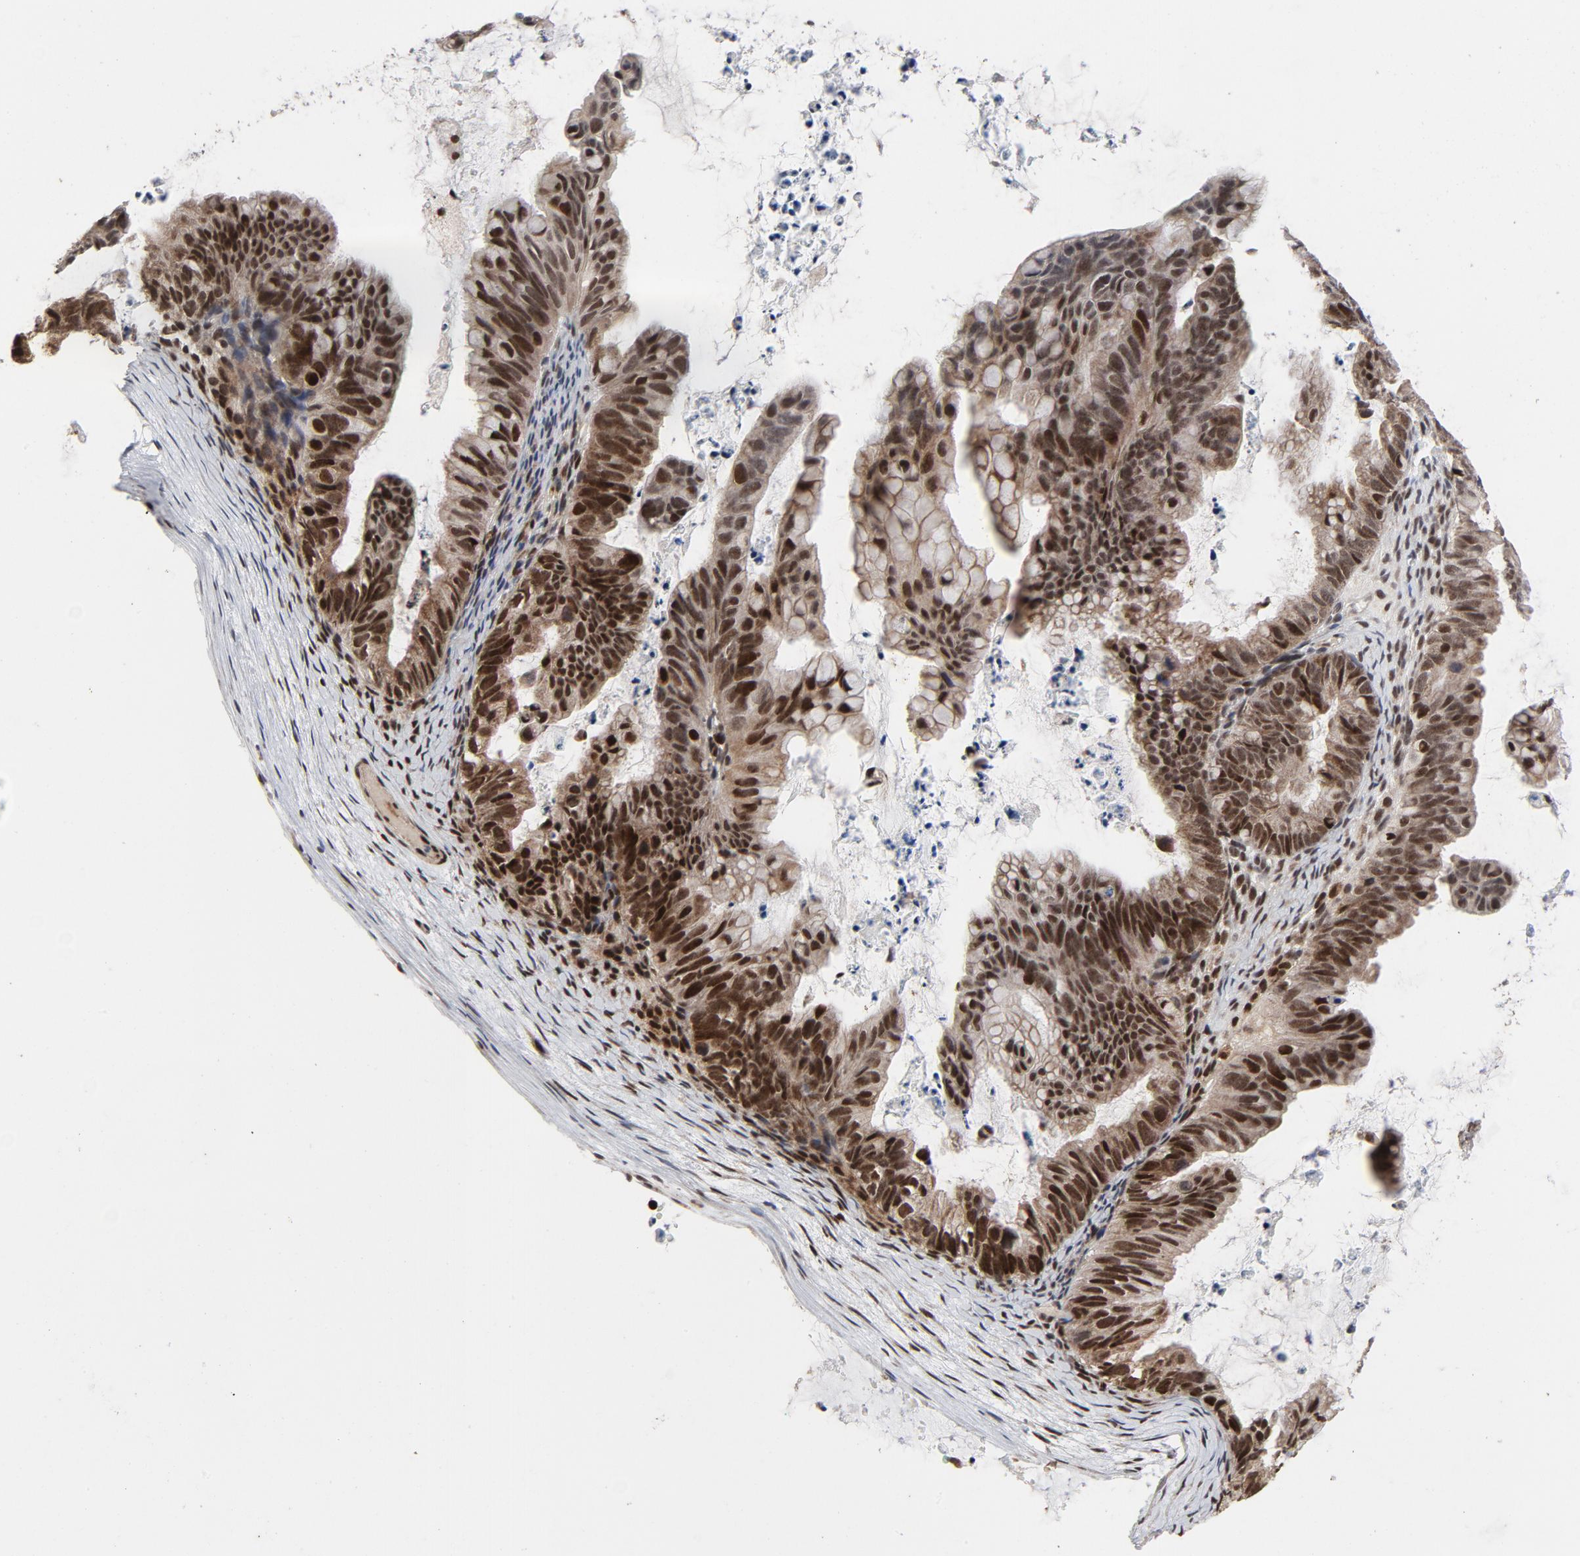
{"staining": {"intensity": "strong", "quantity": ">75%", "location": "nuclear"}, "tissue": "ovarian cancer", "cell_type": "Tumor cells", "image_type": "cancer", "snomed": [{"axis": "morphology", "description": "Cystadenocarcinoma, mucinous, NOS"}, {"axis": "topography", "description": "Ovary"}], "caption": "DAB (3,3'-diaminobenzidine) immunohistochemical staining of human ovarian cancer (mucinous cystadenocarcinoma) displays strong nuclear protein expression in about >75% of tumor cells.", "gene": "ZKSCAN8", "patient": {"sex": "female", "age": 36}}